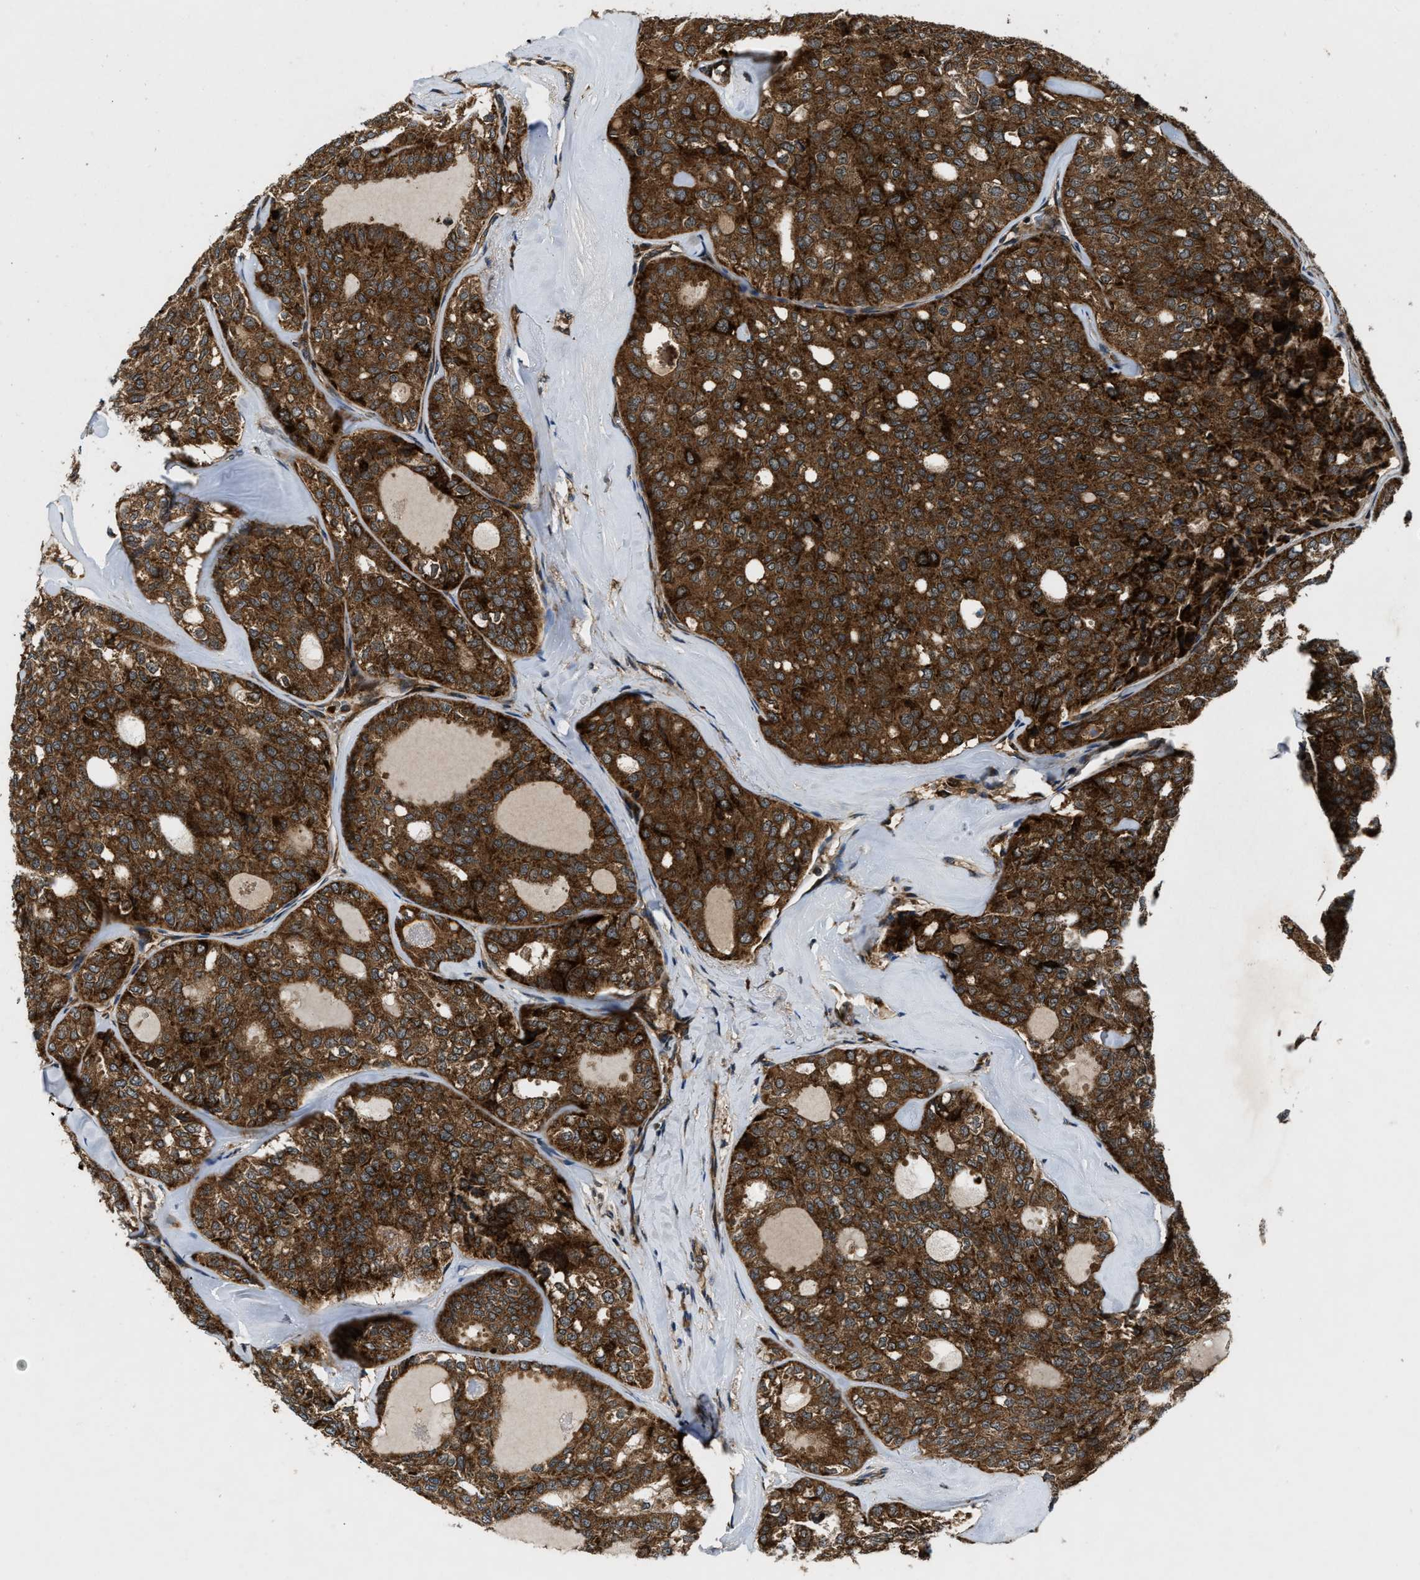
{"staining": {"intensity": "strong", "quantity": ">75%", "location": "cytoplasmic/membranous"}, "tissue": "thyroid cancer", "cell_type": "Tumor cells", "image_type": "cancer", "snomed": [{"axis": "morphology", "description": "Follicular adenoma carcinoma, NOS"}, {"axis": "topography", "description": "Thyroid gland"}], "caption": "The photomicrograph demonstrates a brown stain indicating the presence of a protein in the cytoplasmic/membranous of tumor cells in thyroid cancer.", "gene": "PNPLA8", "patient": {"sex": "male", "age": 75}}